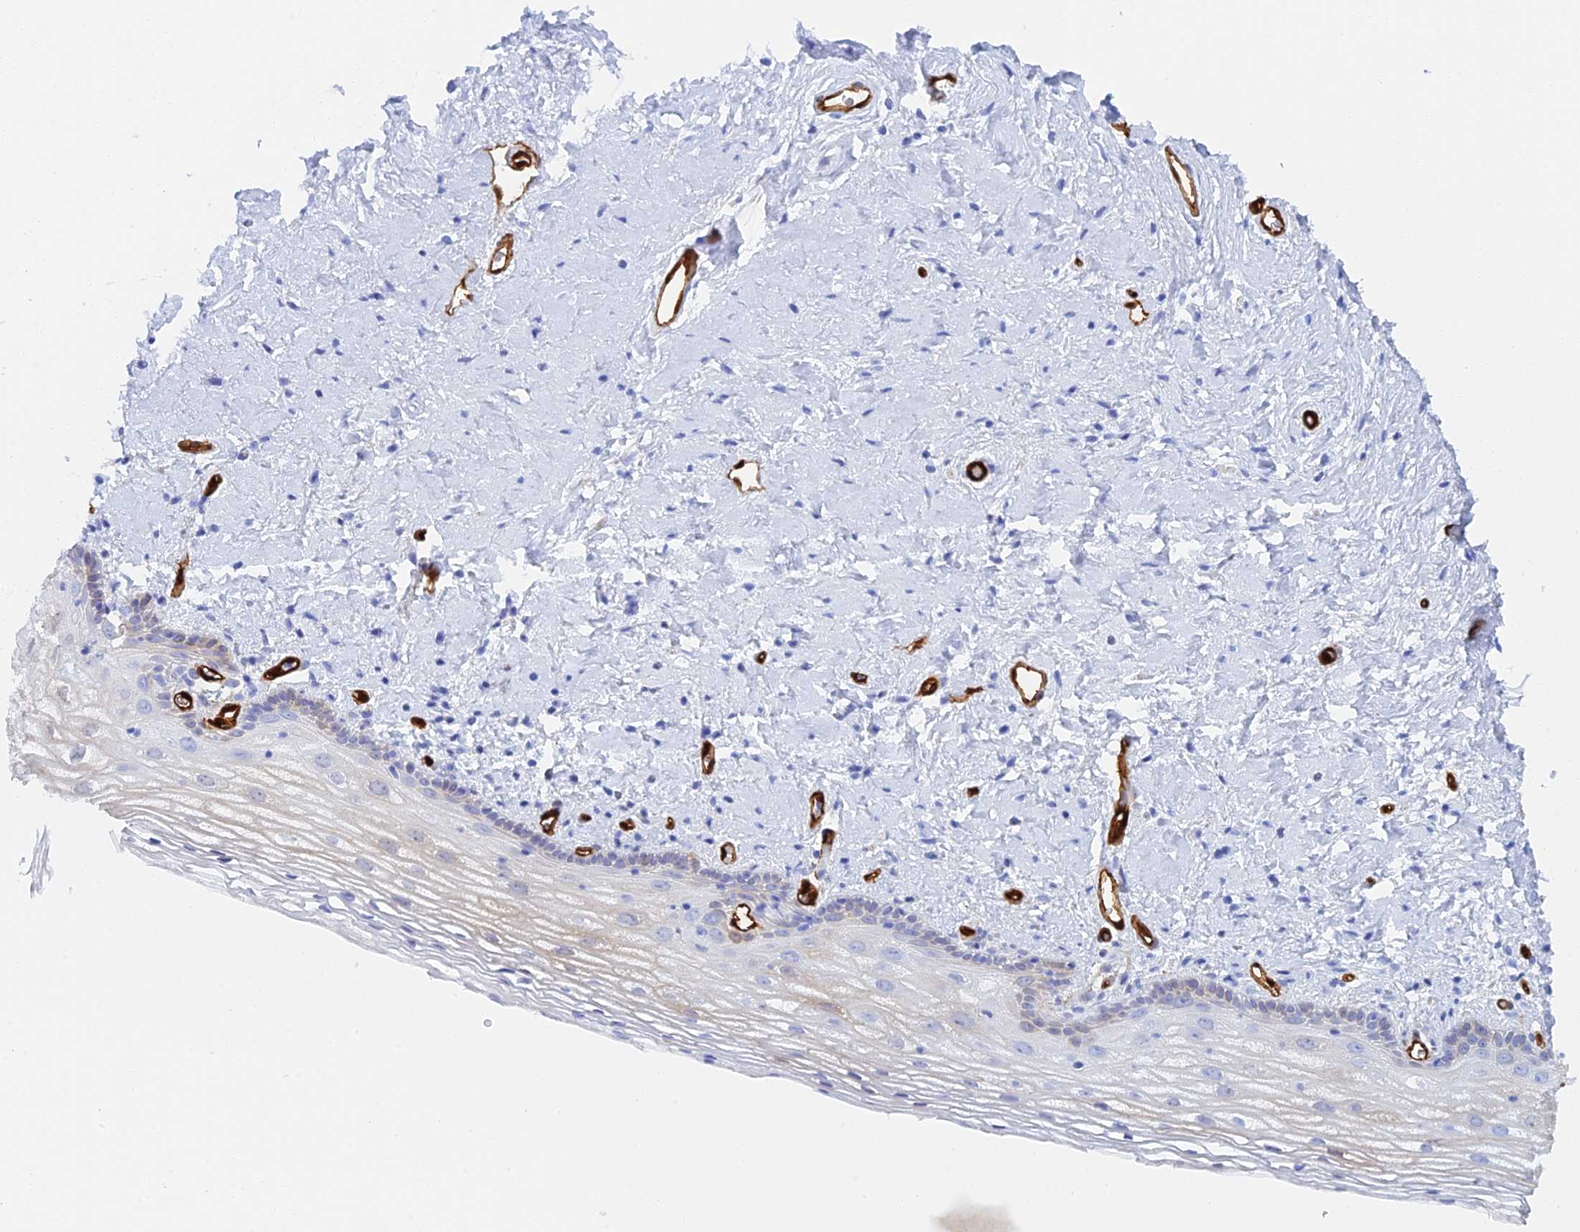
{"staining": {"intensity": "weak", "quantity": "<25%", "location": "cytoplasmic/membranous"}, "tissue": "vagina", "cell_type": "Squamous epithelial cells", "image_type": "normal", "snomed": [{"axis": "morphology", "description": "Normal tissue, NOS"}, {"axis": "morphology", "description": "Adenocarcinoma, NOS"}, {"axis": "topography", "description": "Rectum"}, {"axis": "topography", "description": "Vagina"}], "caption": "High power microscopy image of an IHC histopathology image of benign vagina, revealing no significant expression in squamous epithelial cells.", "gene": "CRIP2", "patient": {"sex": "female", "age": 71}}